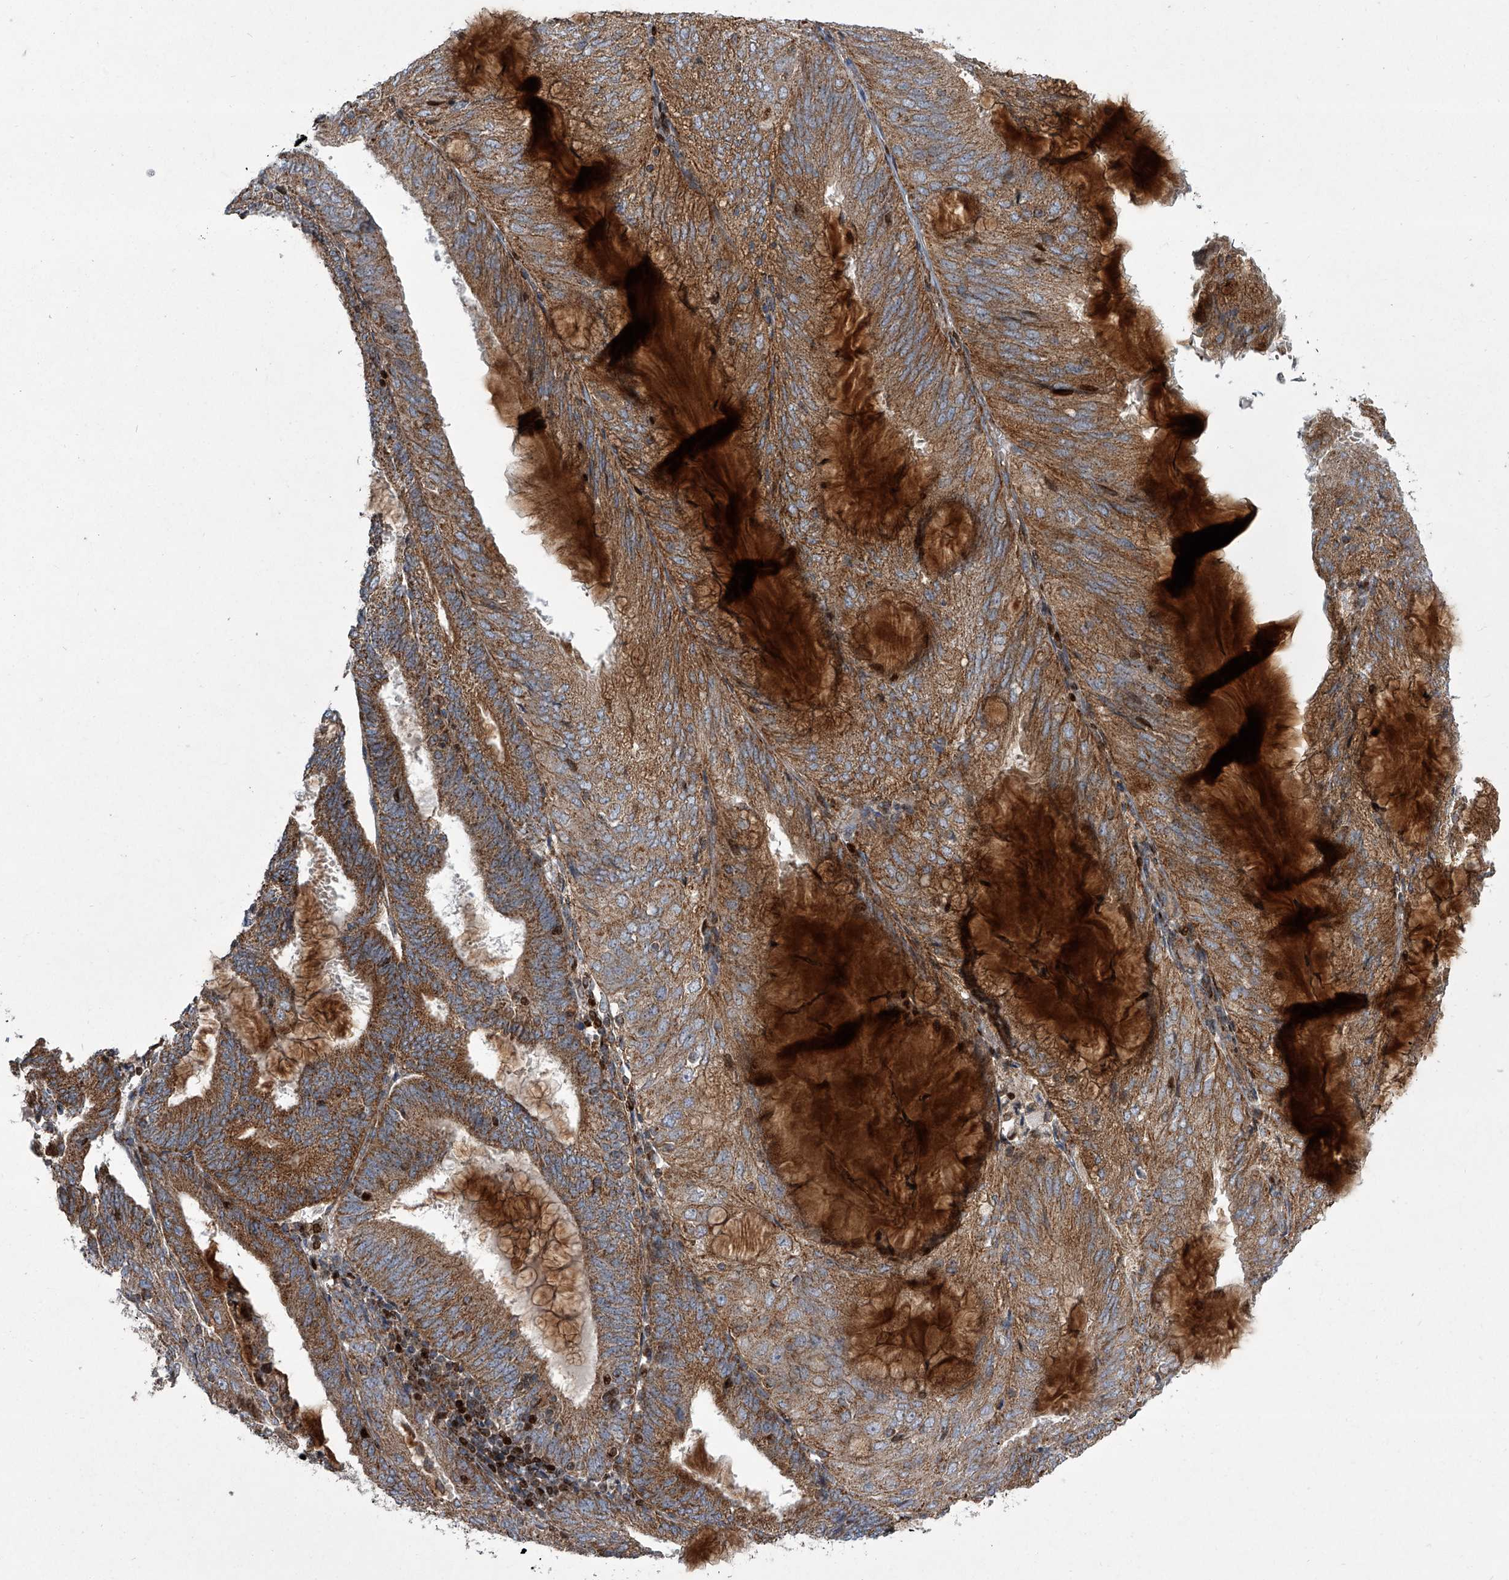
{"staining": {"intensity": "moderate", "quantity": ">75%", "location": "cytoplasmic/membranous"}, "tissue": "endometrial cancer", "cell_type": "Tumor cells", "image_type": "cancer", "snomed": [{"axis": "morphology", "description": "Adenocarcinoma, NOS"}, {"axis": "topography", "description": "Endometrium"}], "caption": "Human endometrial cancer (adenocarcinoma) stained with a protein marker exhibits moderate staining in tumor cells.", "gene": "STRADA", "patient": {"sex": "female", "age": 81}}